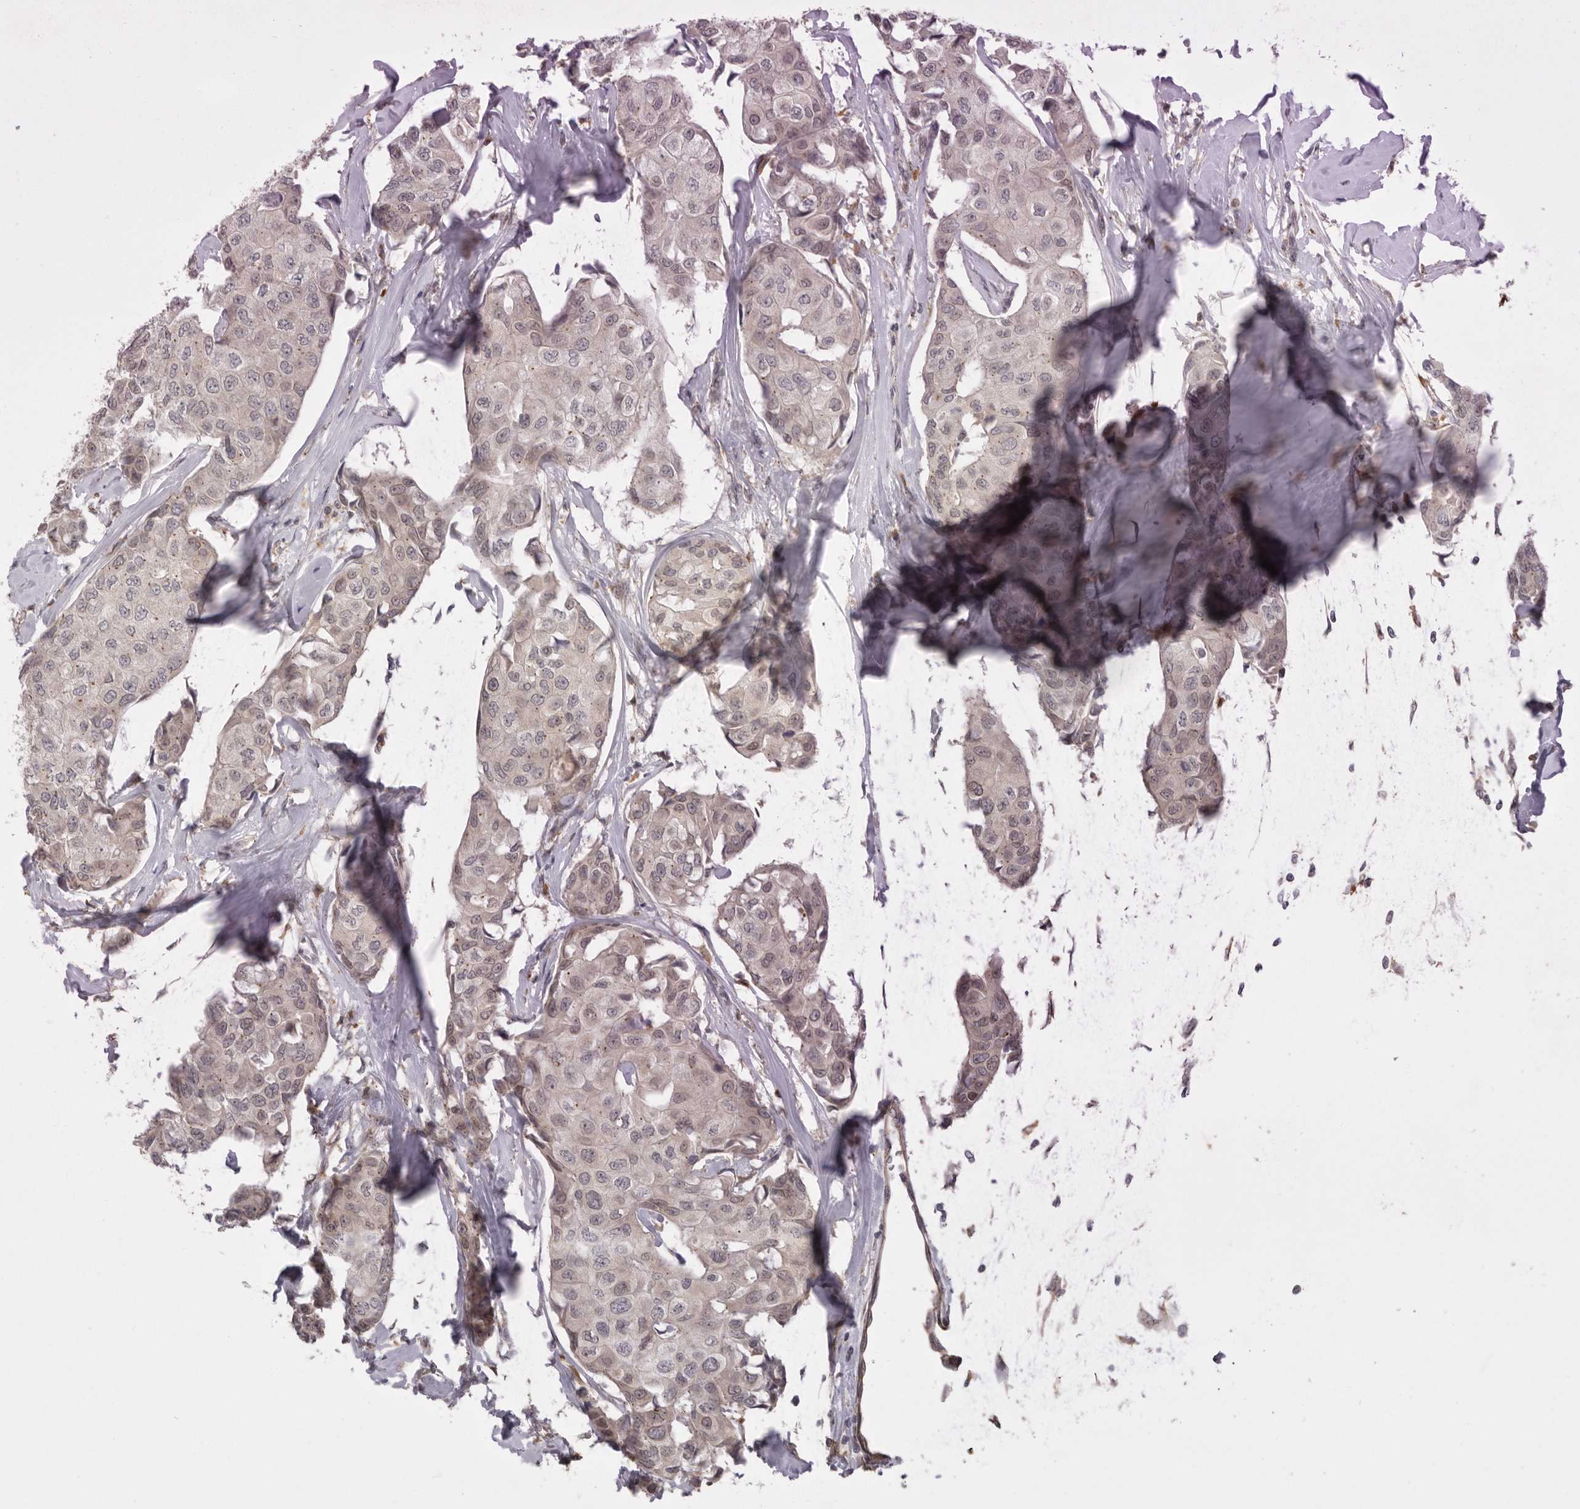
{"staining": {"intensity": "weak", "quantity": "<25%", "location": "cytoplasmic/membranous"}, "tissue": "breast cancer", "cell_type": "Tumor cells", "image_type": "cancer", "snomed": [{"axis": "morphology", "description": "Duct carcinoma"}, {"axis": "topography", "description": "Breast"}], "caption": "DAB (3,3'-diaminobenzidine) immunohistochemical staining of breast cancer demonstrates no significant positivity in tumor cells. The staining is performed using DAB (3,3'-diaminobenzidine) brown chromogen with nuclei counter-stained in using hematoxylin.", "gene": "TLR3", "patient": {"sex": "female", "age": 80}}